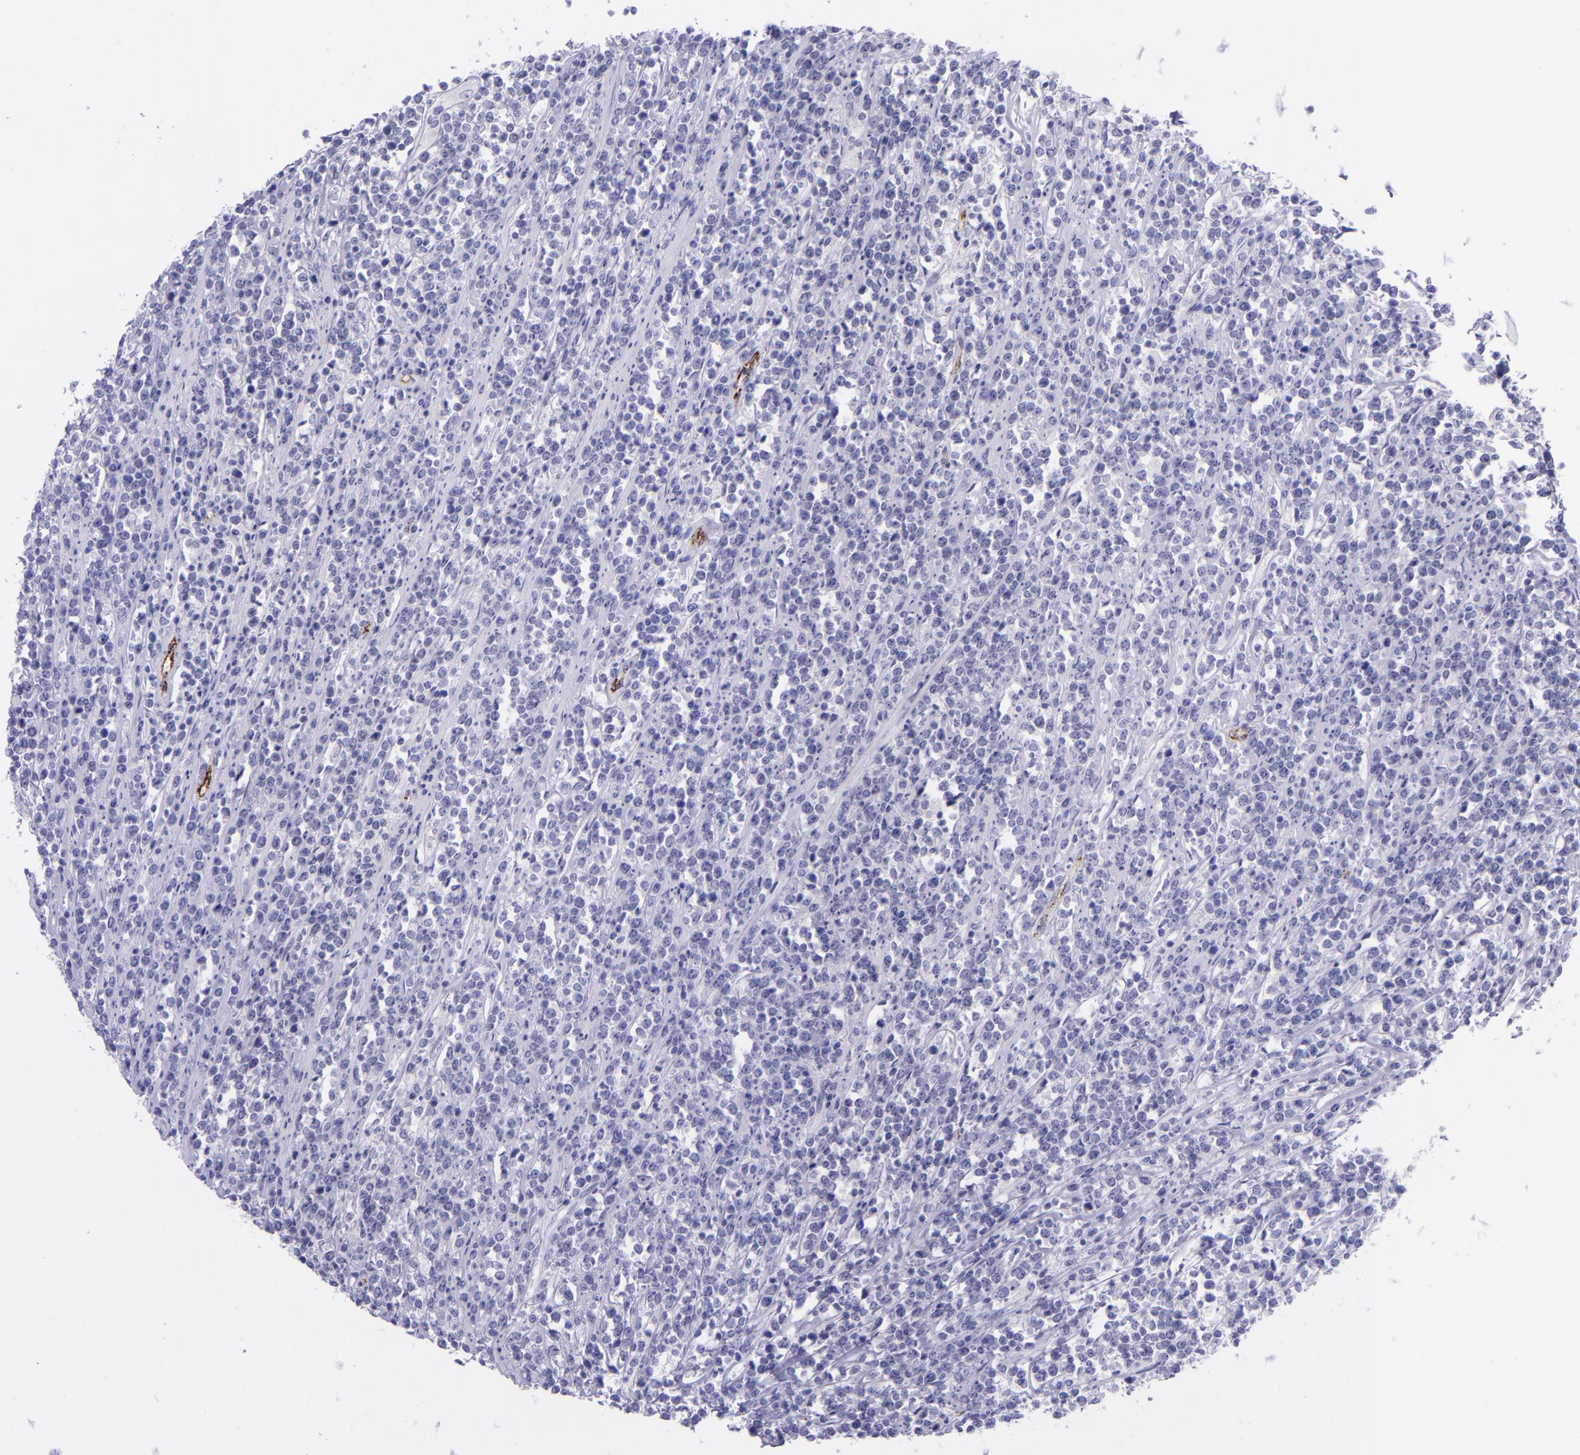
{"staining": {"intensity": "negative", "quantity": "none", "location": "none"}, "tissue": "lymphoma", "cell_type": "Tumor cells", "image_type": "cancer", "snomed": [{"axis": "morphology", "description": "Malignant lymphoma, non-Hodgkin's type, High grade"}, {"axis": "topography", "description": "Small intestine"}, {"axis": "topography", "description": "Colon"}], "caption": "DAB (3,3'-diaminobenzidine) immunohistochemical staining of human lymphoma displays no significant staining in tumor cells.", "gene": "SELE", "patient": {"sex": "male", "age": 8}}